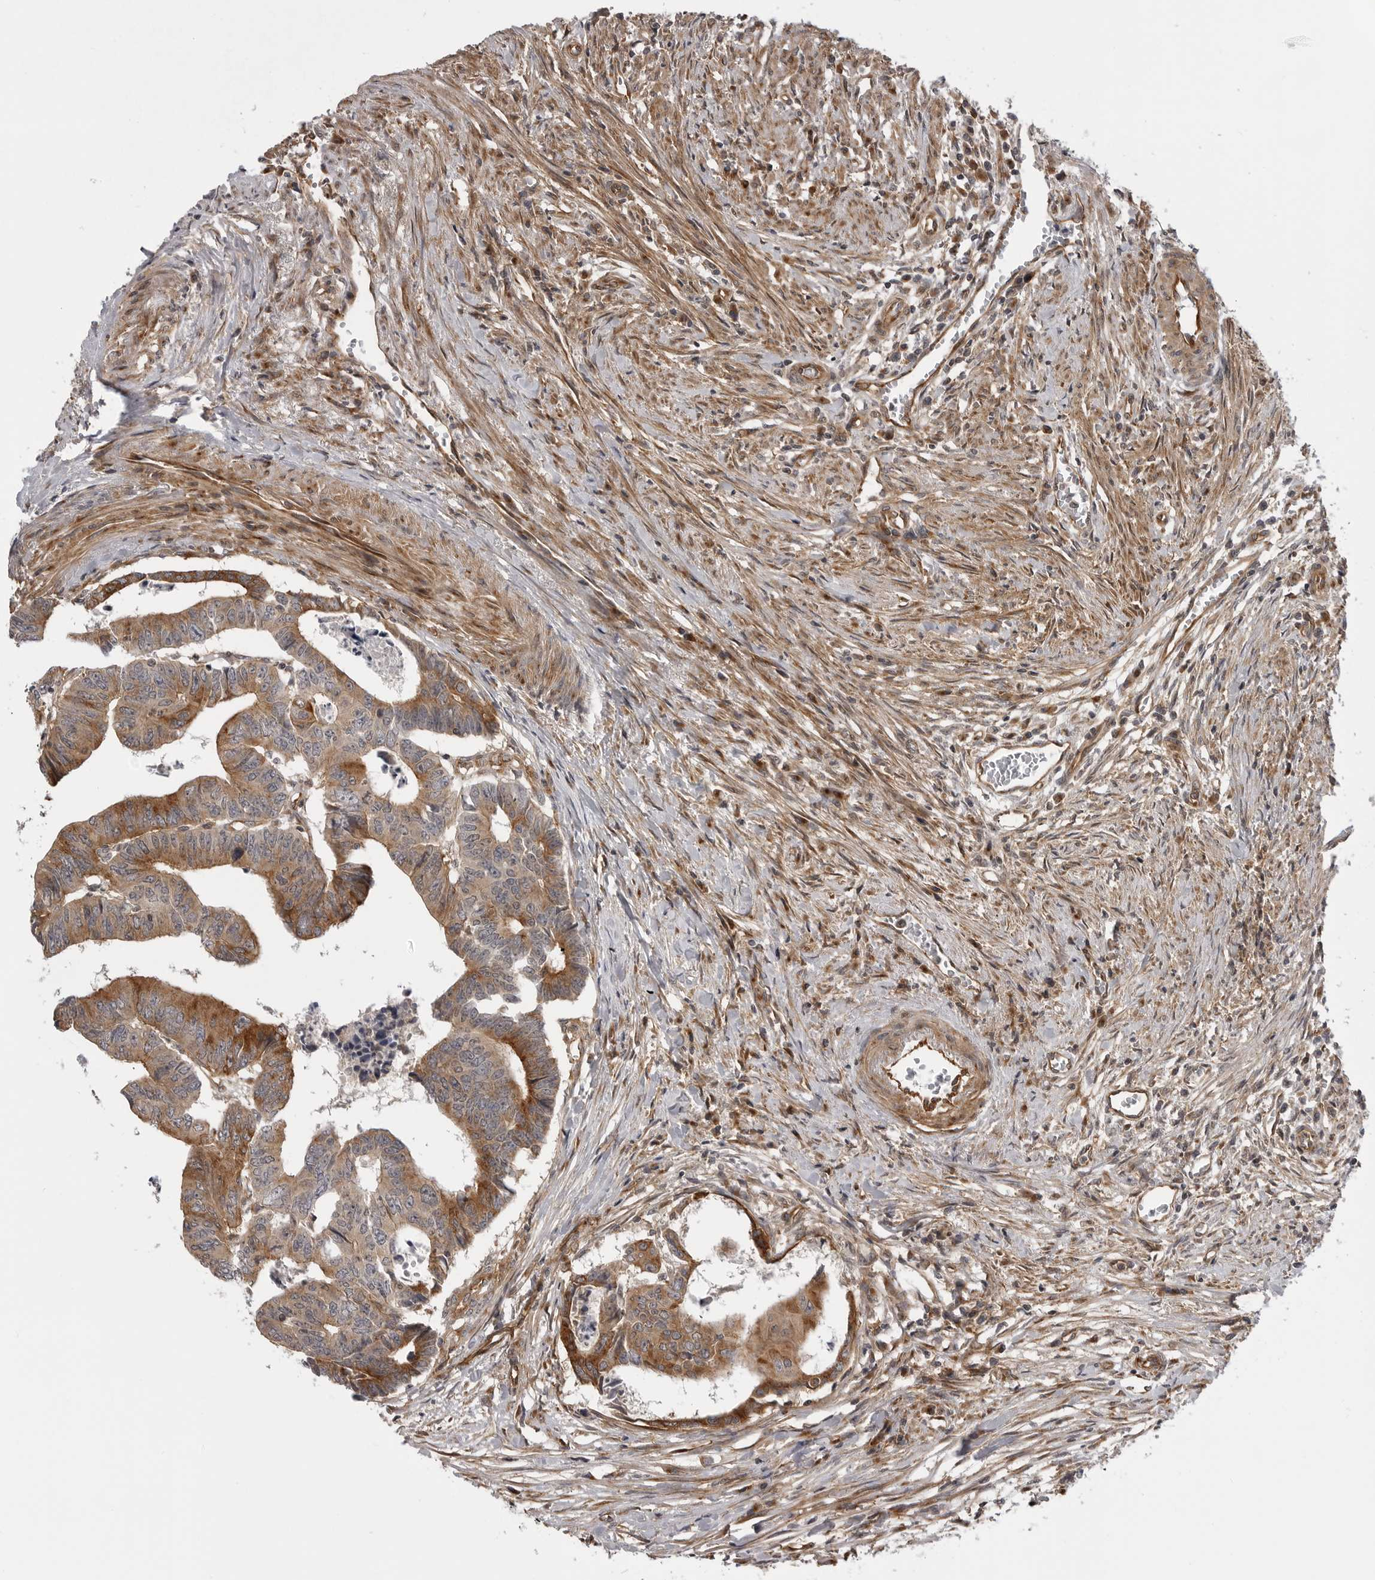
{"staining": {"intensity": "moderate", "quantity": ">75%", "location": "cytoplasmic/membranous"}, "tissue": "colorectal cancer", "cell_type": "Tumor cells", "image_type": "cancer", "snomed": [{"axis": "morphology", "description": "Adenocarcinoma, NOS"}, {"axis": "topography", "description": "Rectum"}], "caption": "A medium amount of moderate cytoplasmic/membranous expression is present in approximately >75% of tumor cells in colorectal adenocarcinoma tissue. The protein is stained brown, and the nuclei are stained in blue (DAB (3,3'-diaminobenzidine) IHC with brightfield microscopy, high magnification).", "gene": "LRRC45", "patient": {"sex": "female", "age": 65}}